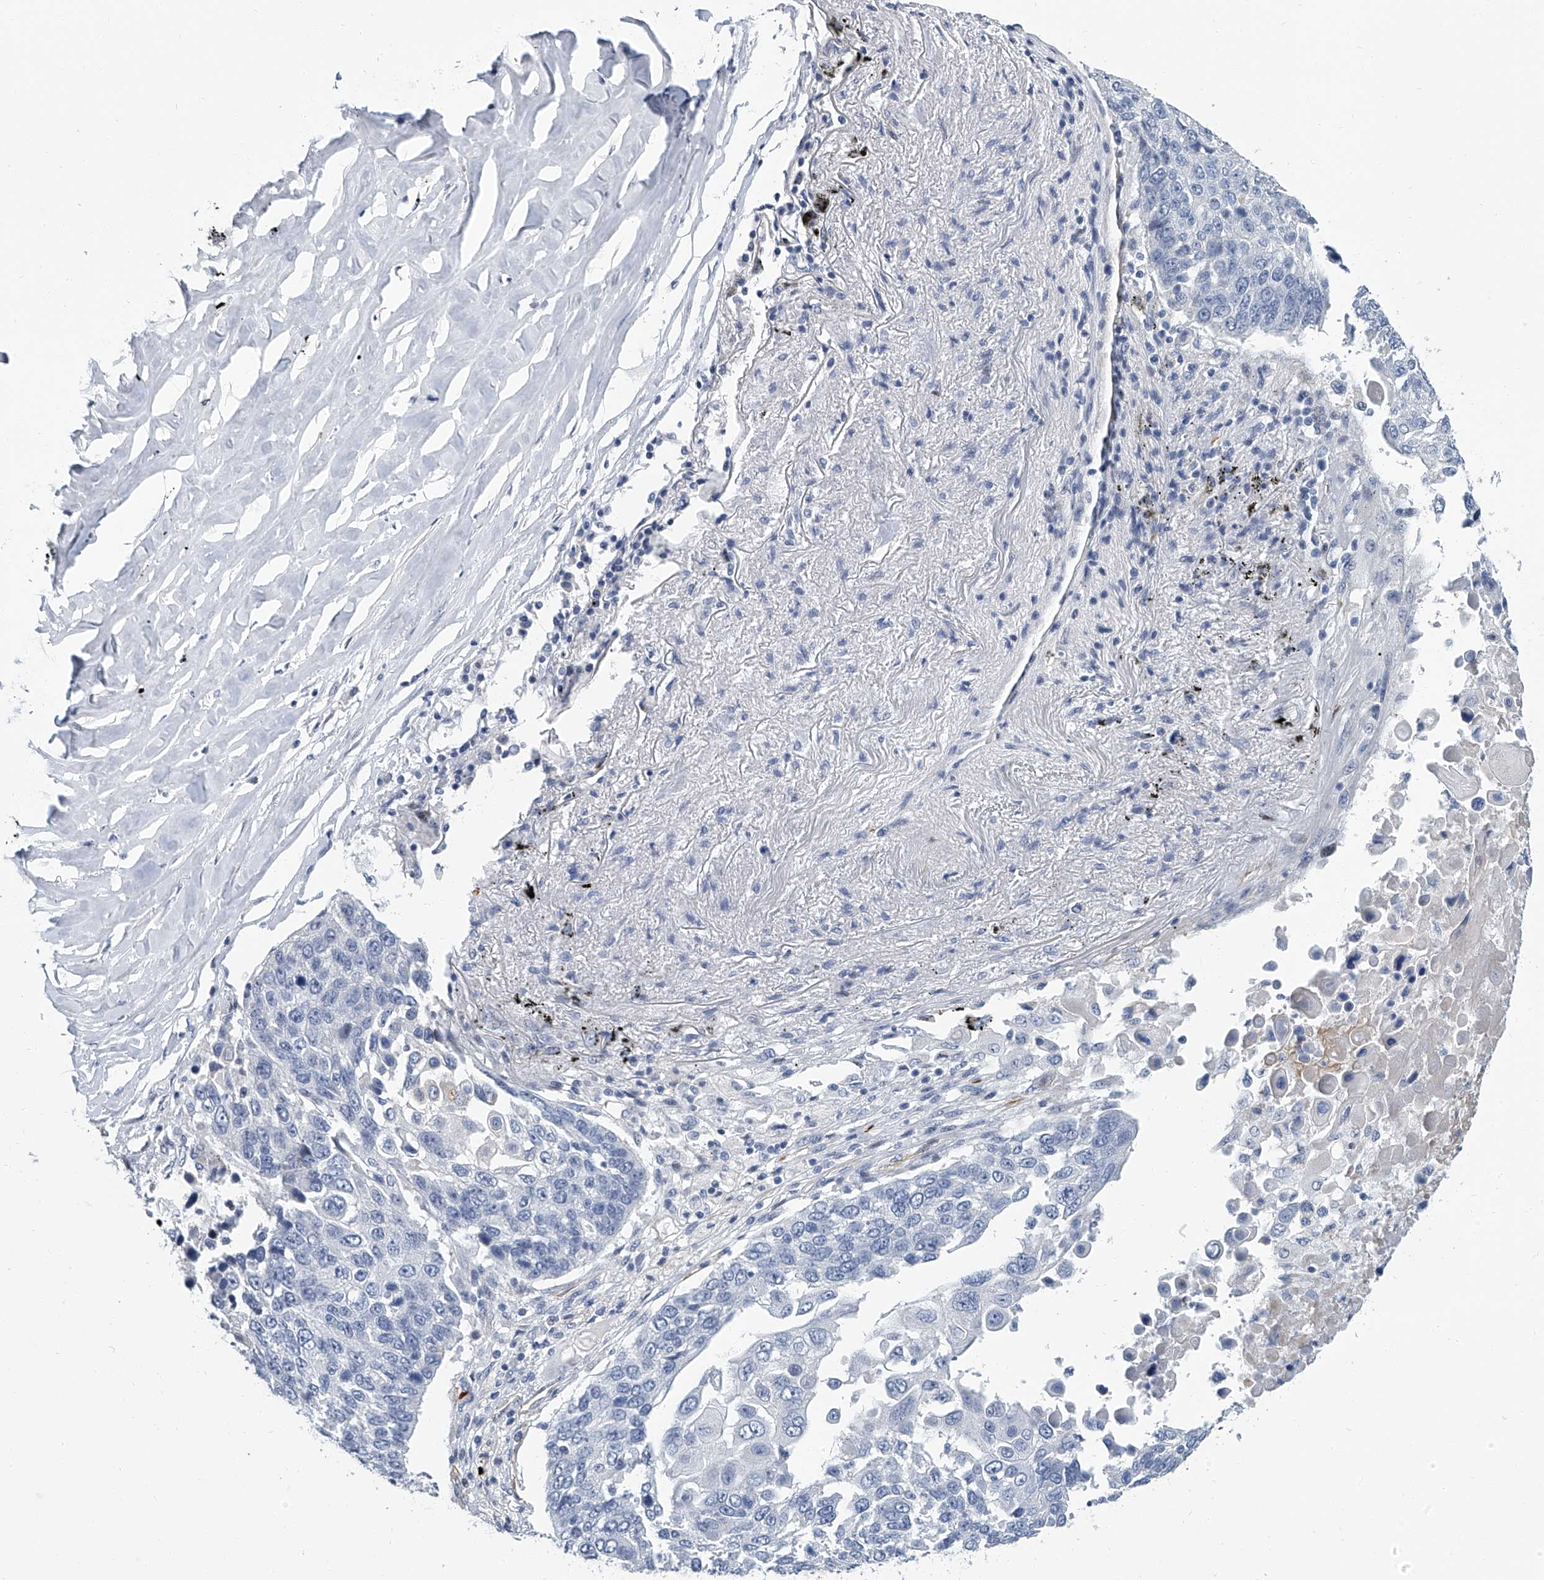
{"staining": {"intensity": "negative", "quantity": "none", "location": "none"}, "tissue": "lung cancer", "cell_type": "Tumor cells", "image_type": "cancer", "snomed": [{"axis": "morphology", "description": "Squamous cell carcinoma, NOS"}, {"axis": "topography", "description": "Lung"}], "caption": "Immunohistochemistry (IHC) of squamous cell carcinoma (lung) reveals no expression in tumor cells.", "gene": "KIRREL1", "patient": {"sex": "male", "age": 66}}